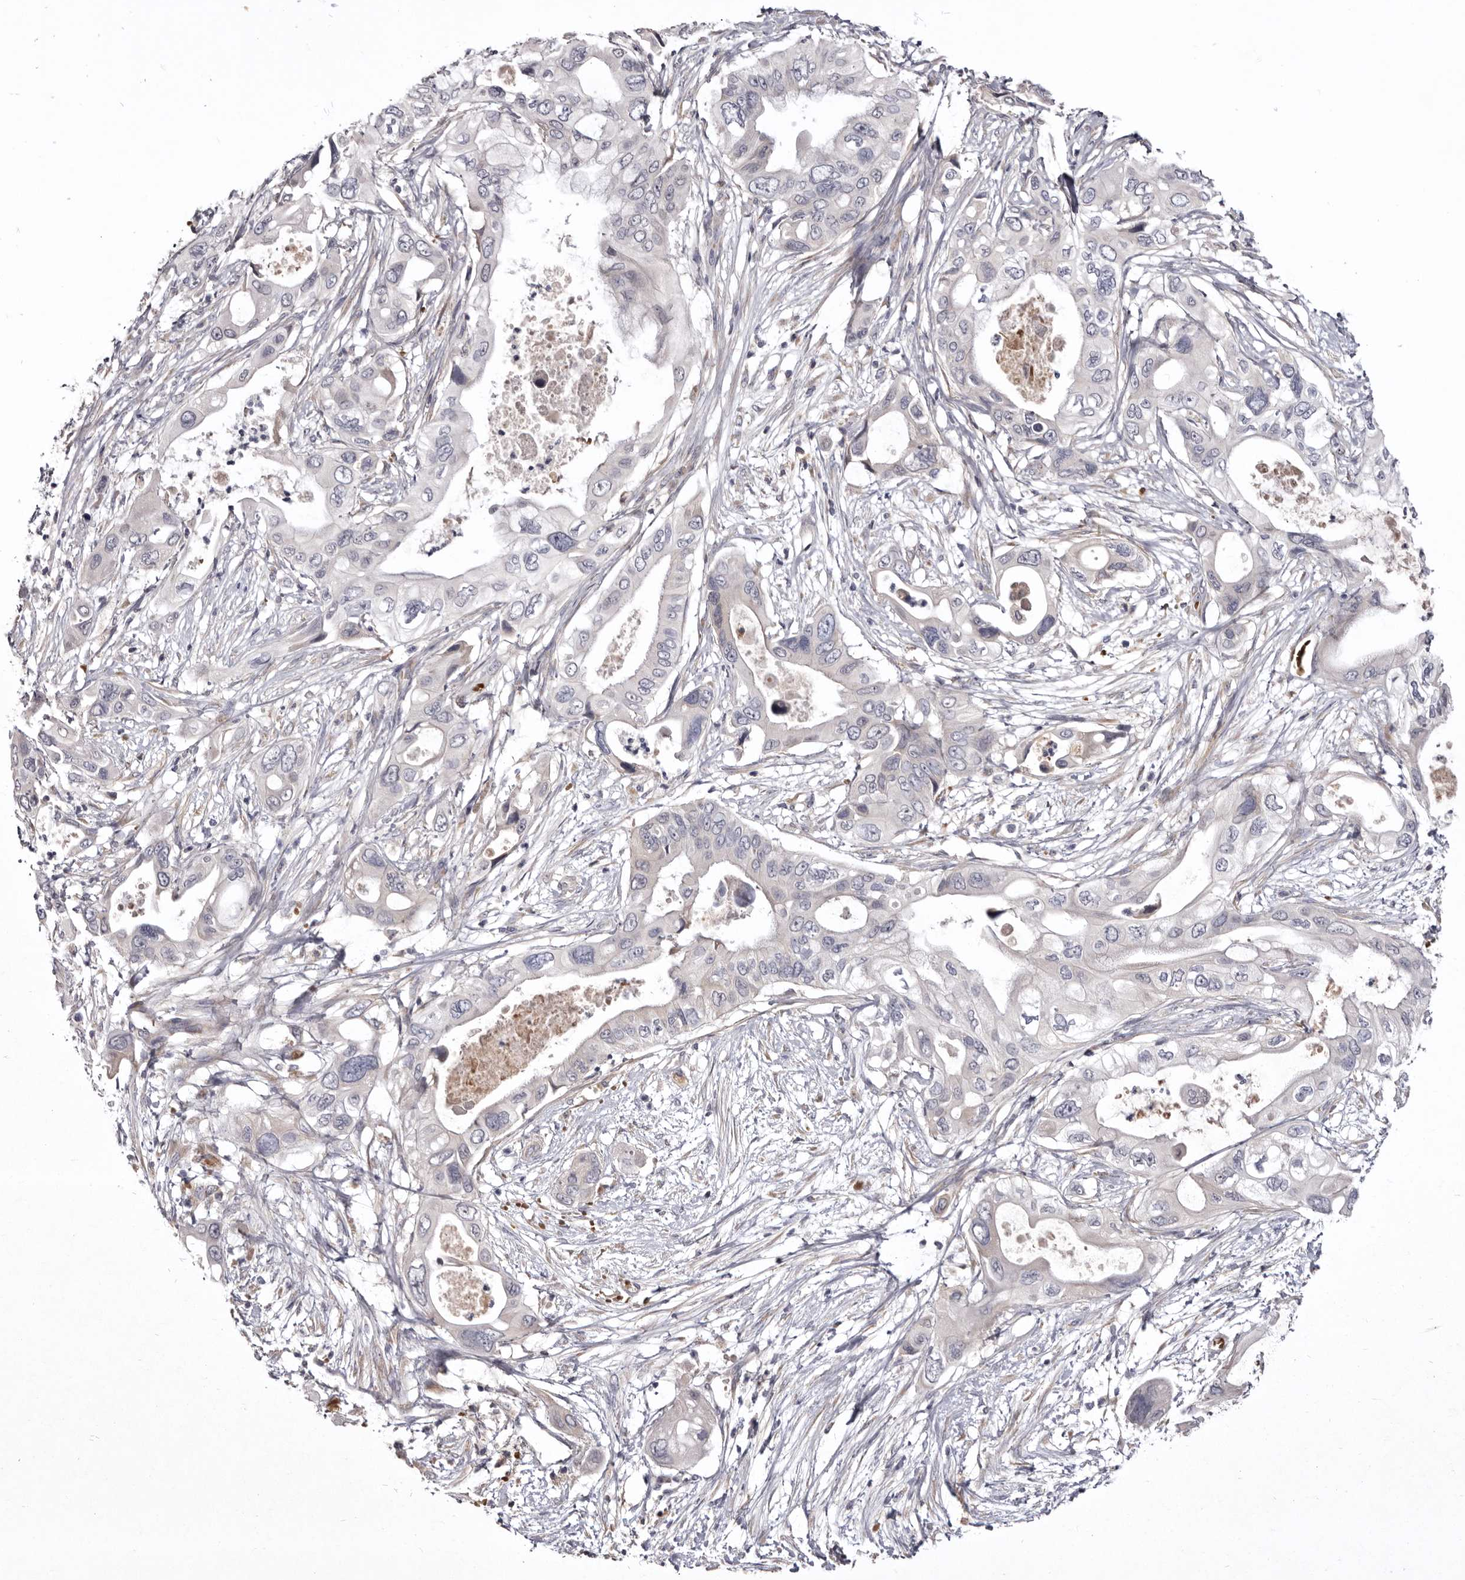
{"staining": {"intensity": "negative", "quantity": "none", "location": "none"}, "tissue": "pancreatic cancer", "cell_type": "Tumor cells", "image_type": "cancer", "snomed": [{"axis": "morphology", "description": "Adenocarcinoma, NOS"}, {"axis": "topography", "description": "Pancreas"}], "caption": "Tumor cells show no significant expression in adenocarcinoma (pancreatic).", "gene": "NENF", "patient": {"sex": "male", "age": 66}}